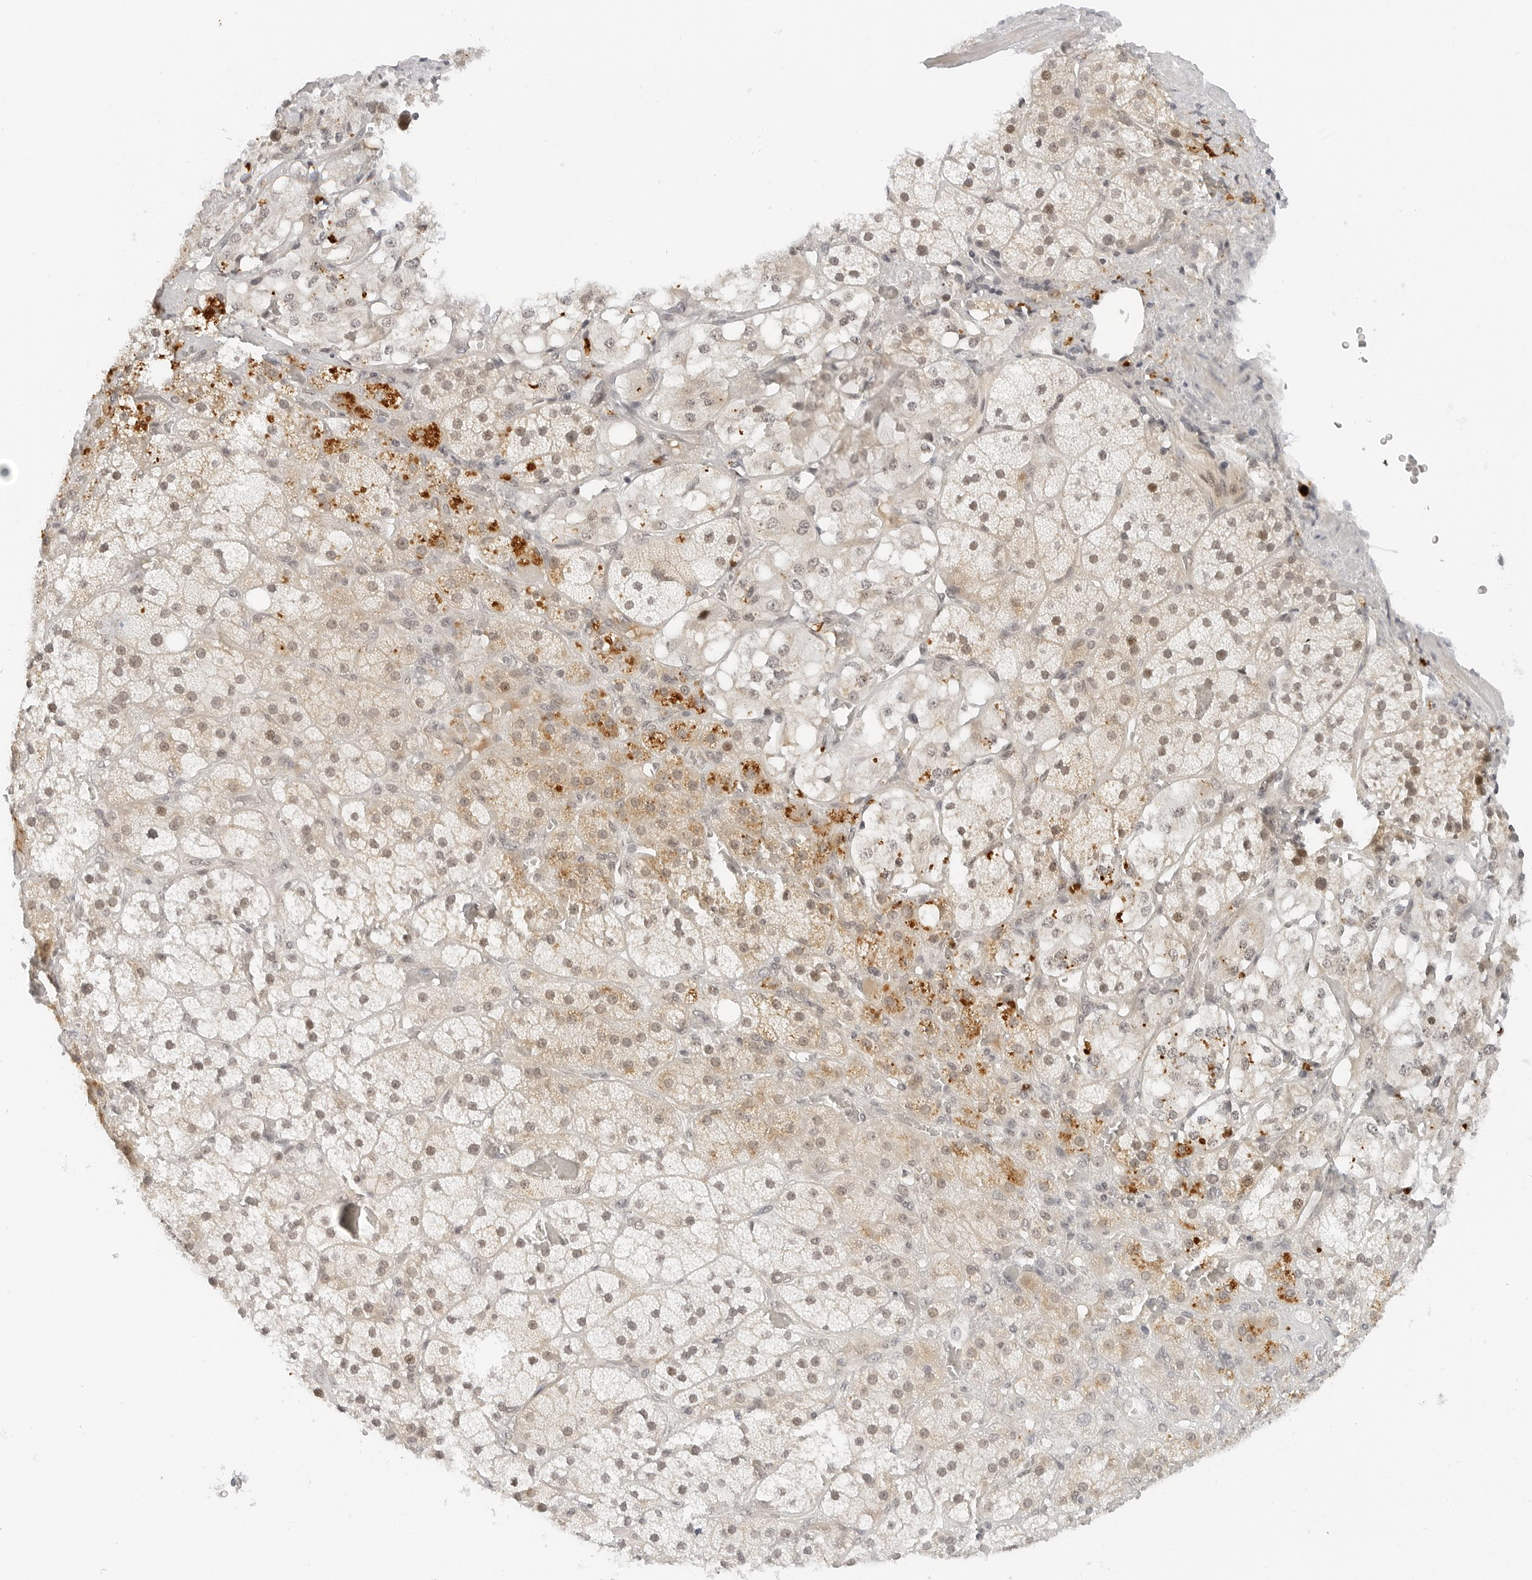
{"staining": {"intensity": "moderate", "quantity": "25%-75%", "location": "cytoplasmic/membranous,nuclear"}, "tissue": "adrenal gland", "cell_type": "Glandular cells", "image_type": "normal", "snomed": [{"axis": "morphology", "description": "Normal tissue, NOS"}, {"axis": "topography", "description": "Adrenal gland"}], "caption": "This image demonstrates normal adrenal gland stained with IHC to label a protein in brown. The cytoplasmic/membranous,nuclear of glandular cells show moderate positivity for the protein. Nuclei are counter-stained blue.", "gene": "NEO1", "patient": {"sex": "male", "age": 57}}